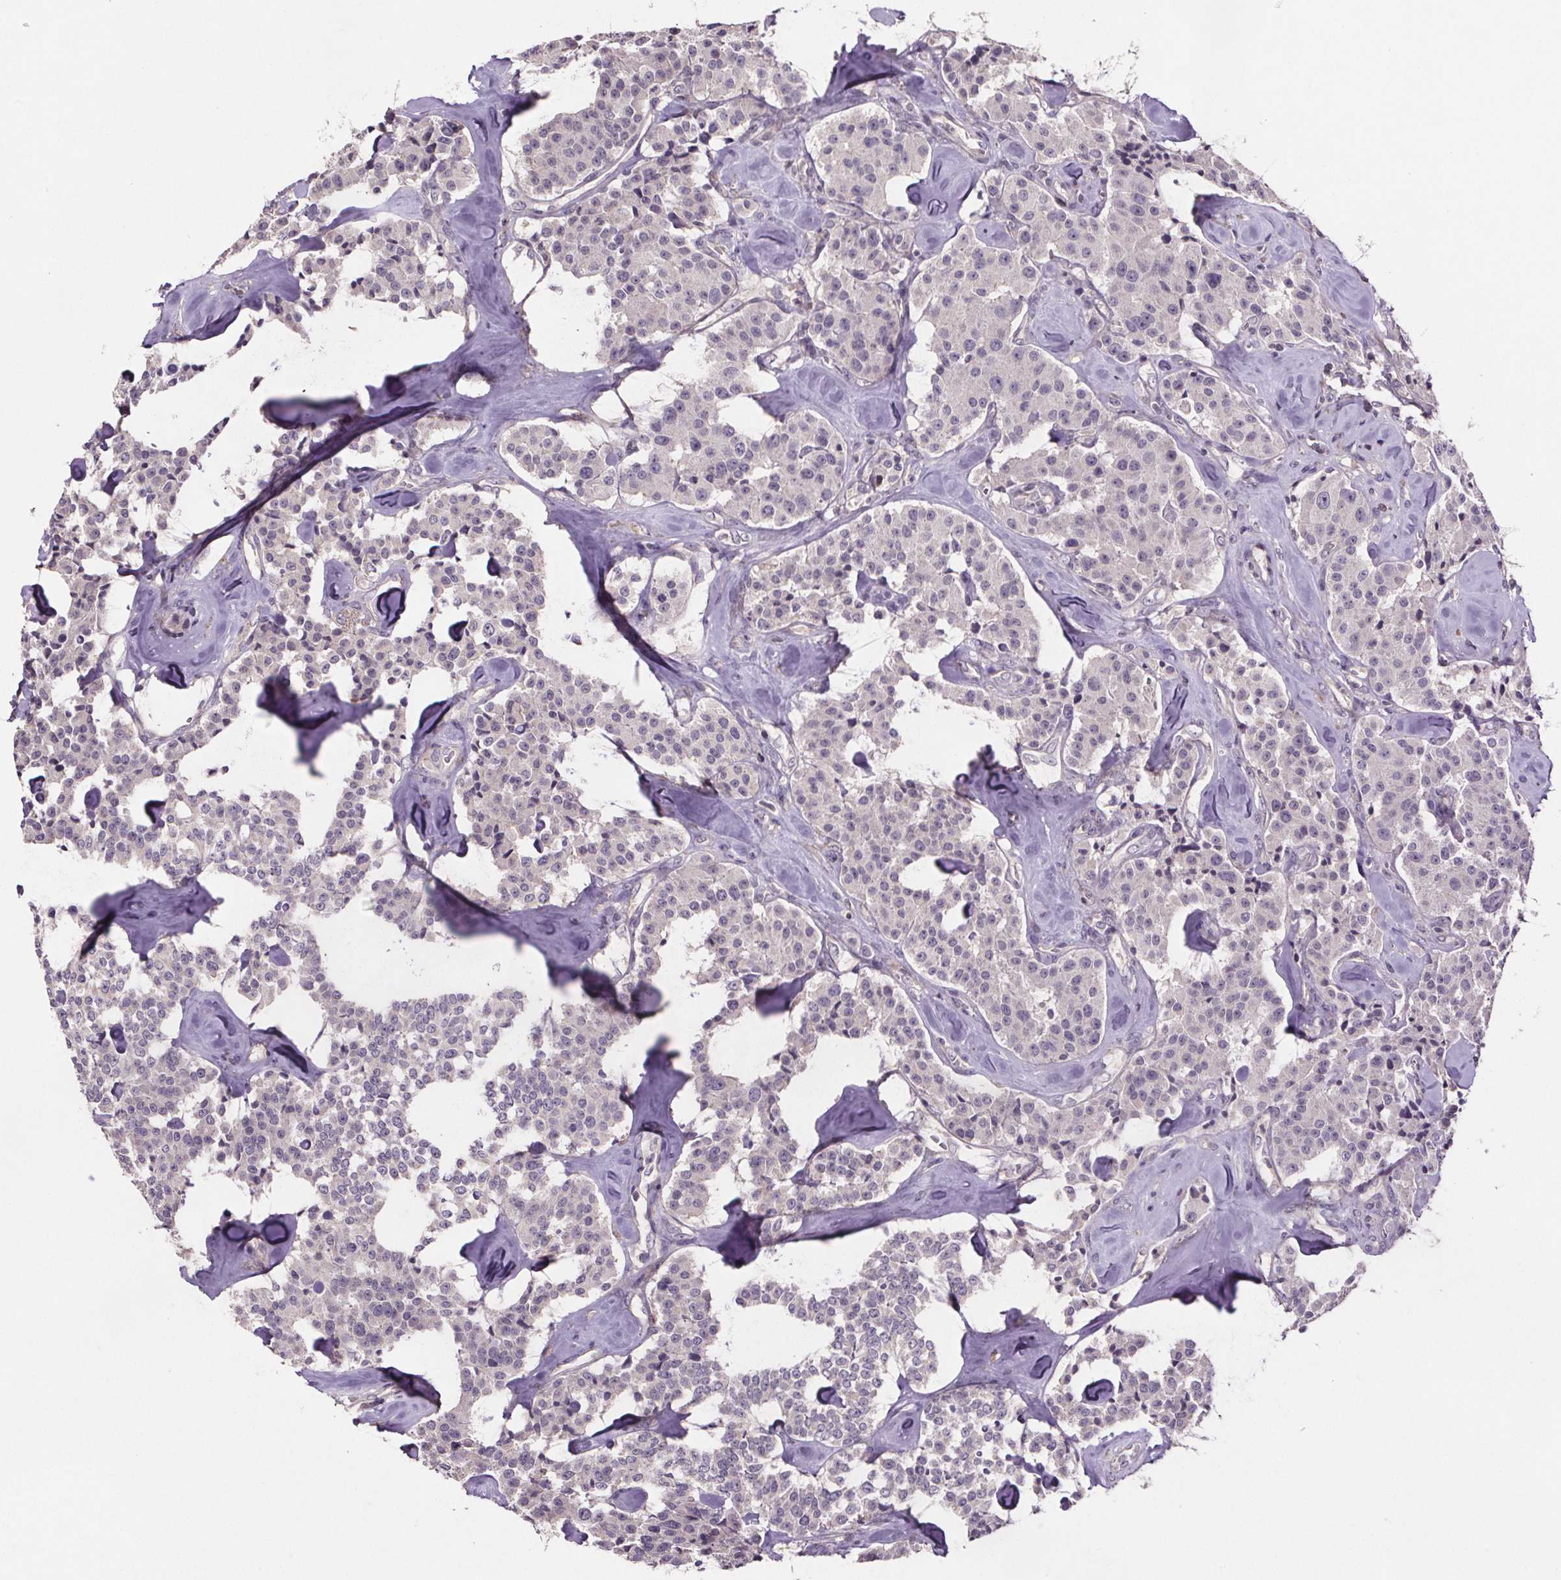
{"staining": {"intensity": "negative", "quantity": "none", "location": "none"}, "tissue": "carcinoid", "cell_type": "Tumor cells", "image_type": "cancer", "snomed": [{"axis": "morphology", "description": "Carcinoid, malignant, NOS"}, {"axis": "topography", "description": "Pancreas"}], "caption": "Malignant carcinoid was stained to show a protein in brown. There is no significant positivity in tumor cells.", "gene": "CLN3", "patient": {"sex": "male", "age": 41}}